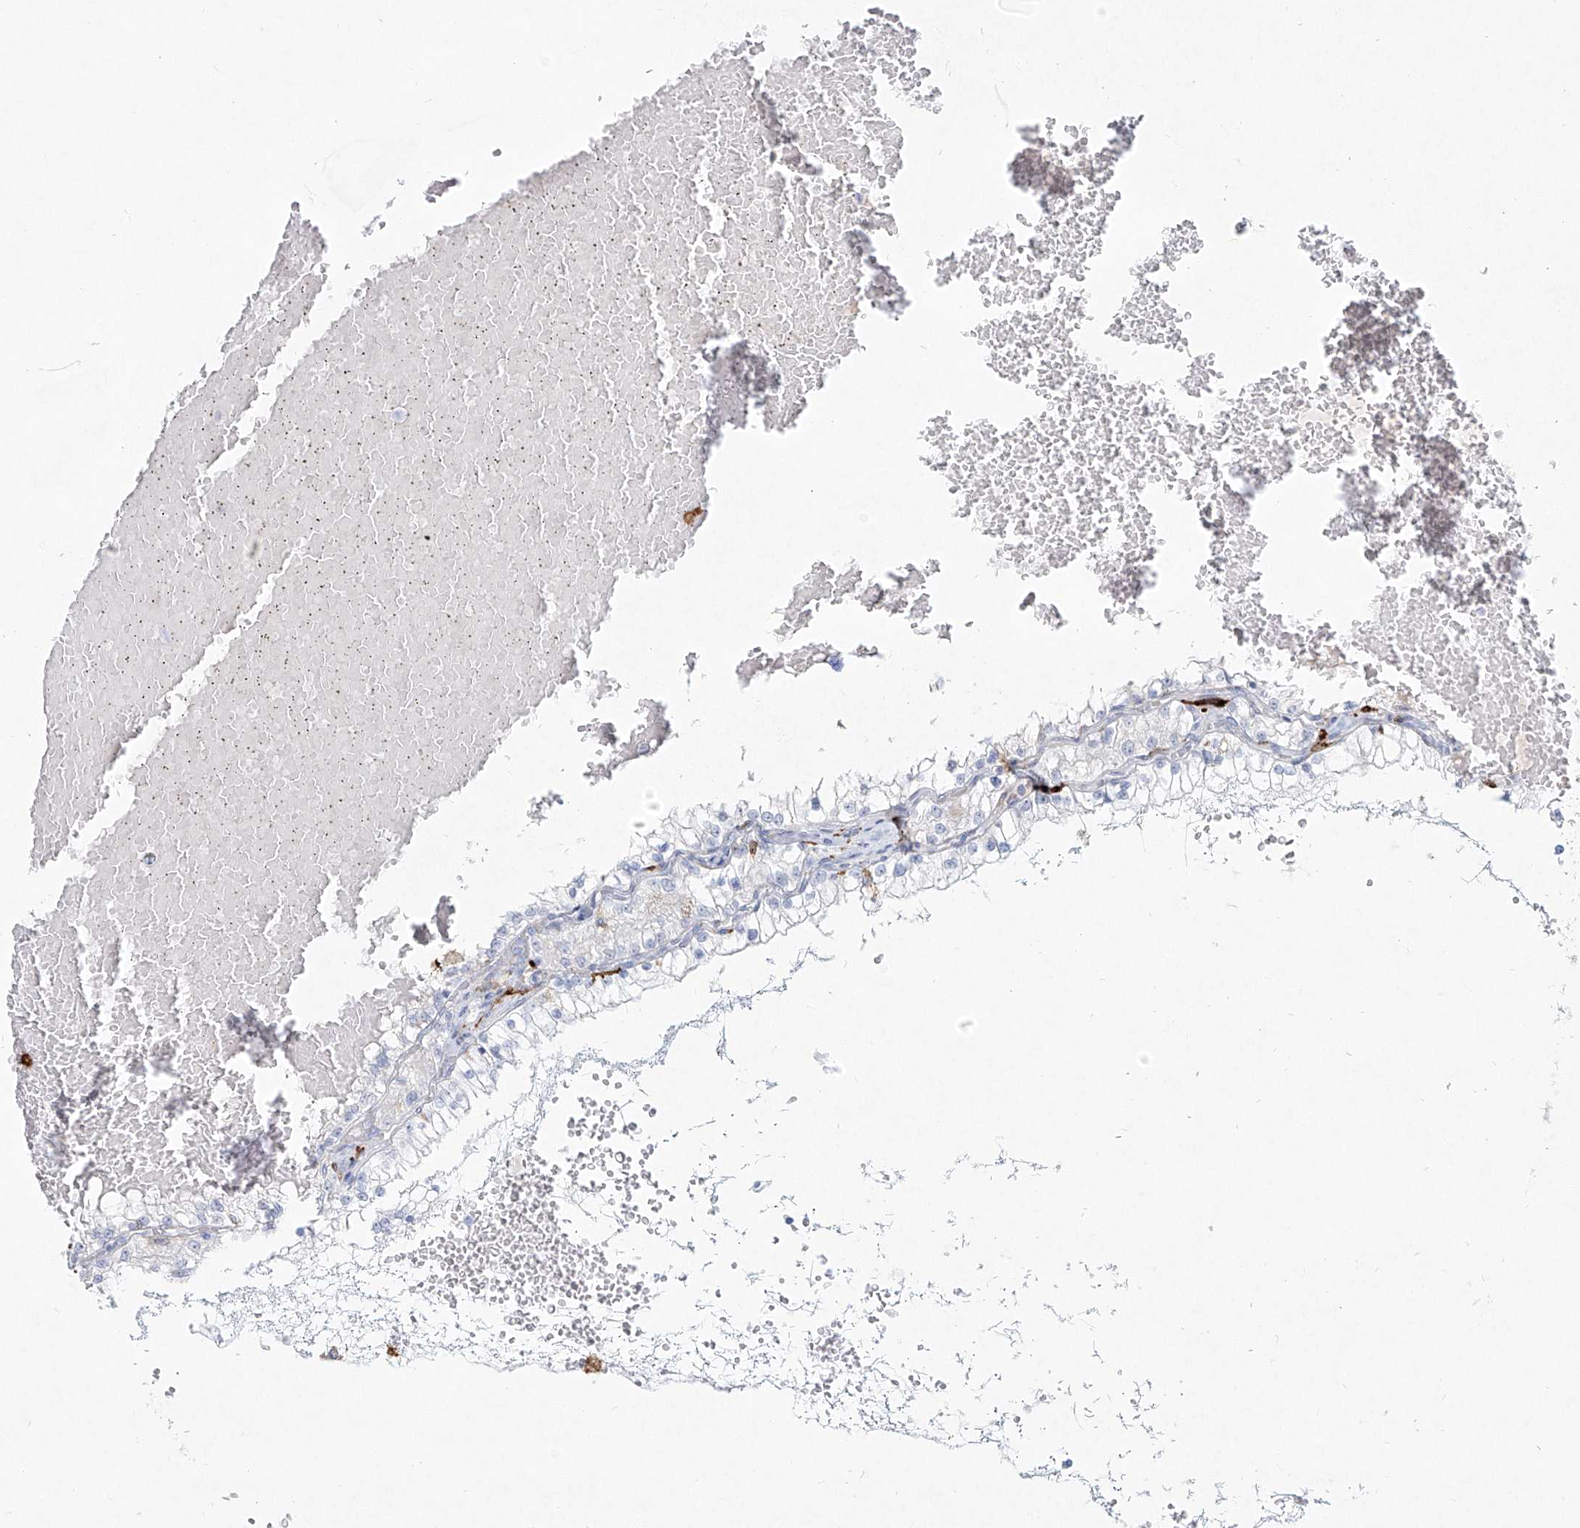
{"staining": {"intensity": "negative", "quantity": "none", "location": "none"}, "tissue": "renal cancer", "cell_type": "Tumor cells", "image_type": "cancer", "snomed": [{"axis": "morphology", "description": "Adenocarcinoma, NOS"}, {"axis": "topography", "description": "Kidney"}], "caption": "Tumor cells are negative for brown protein staining in renal cancer. (DAB IHC, high magnification).", "gene": "CD209", "patient": {"sex": "male", "age": 68}}